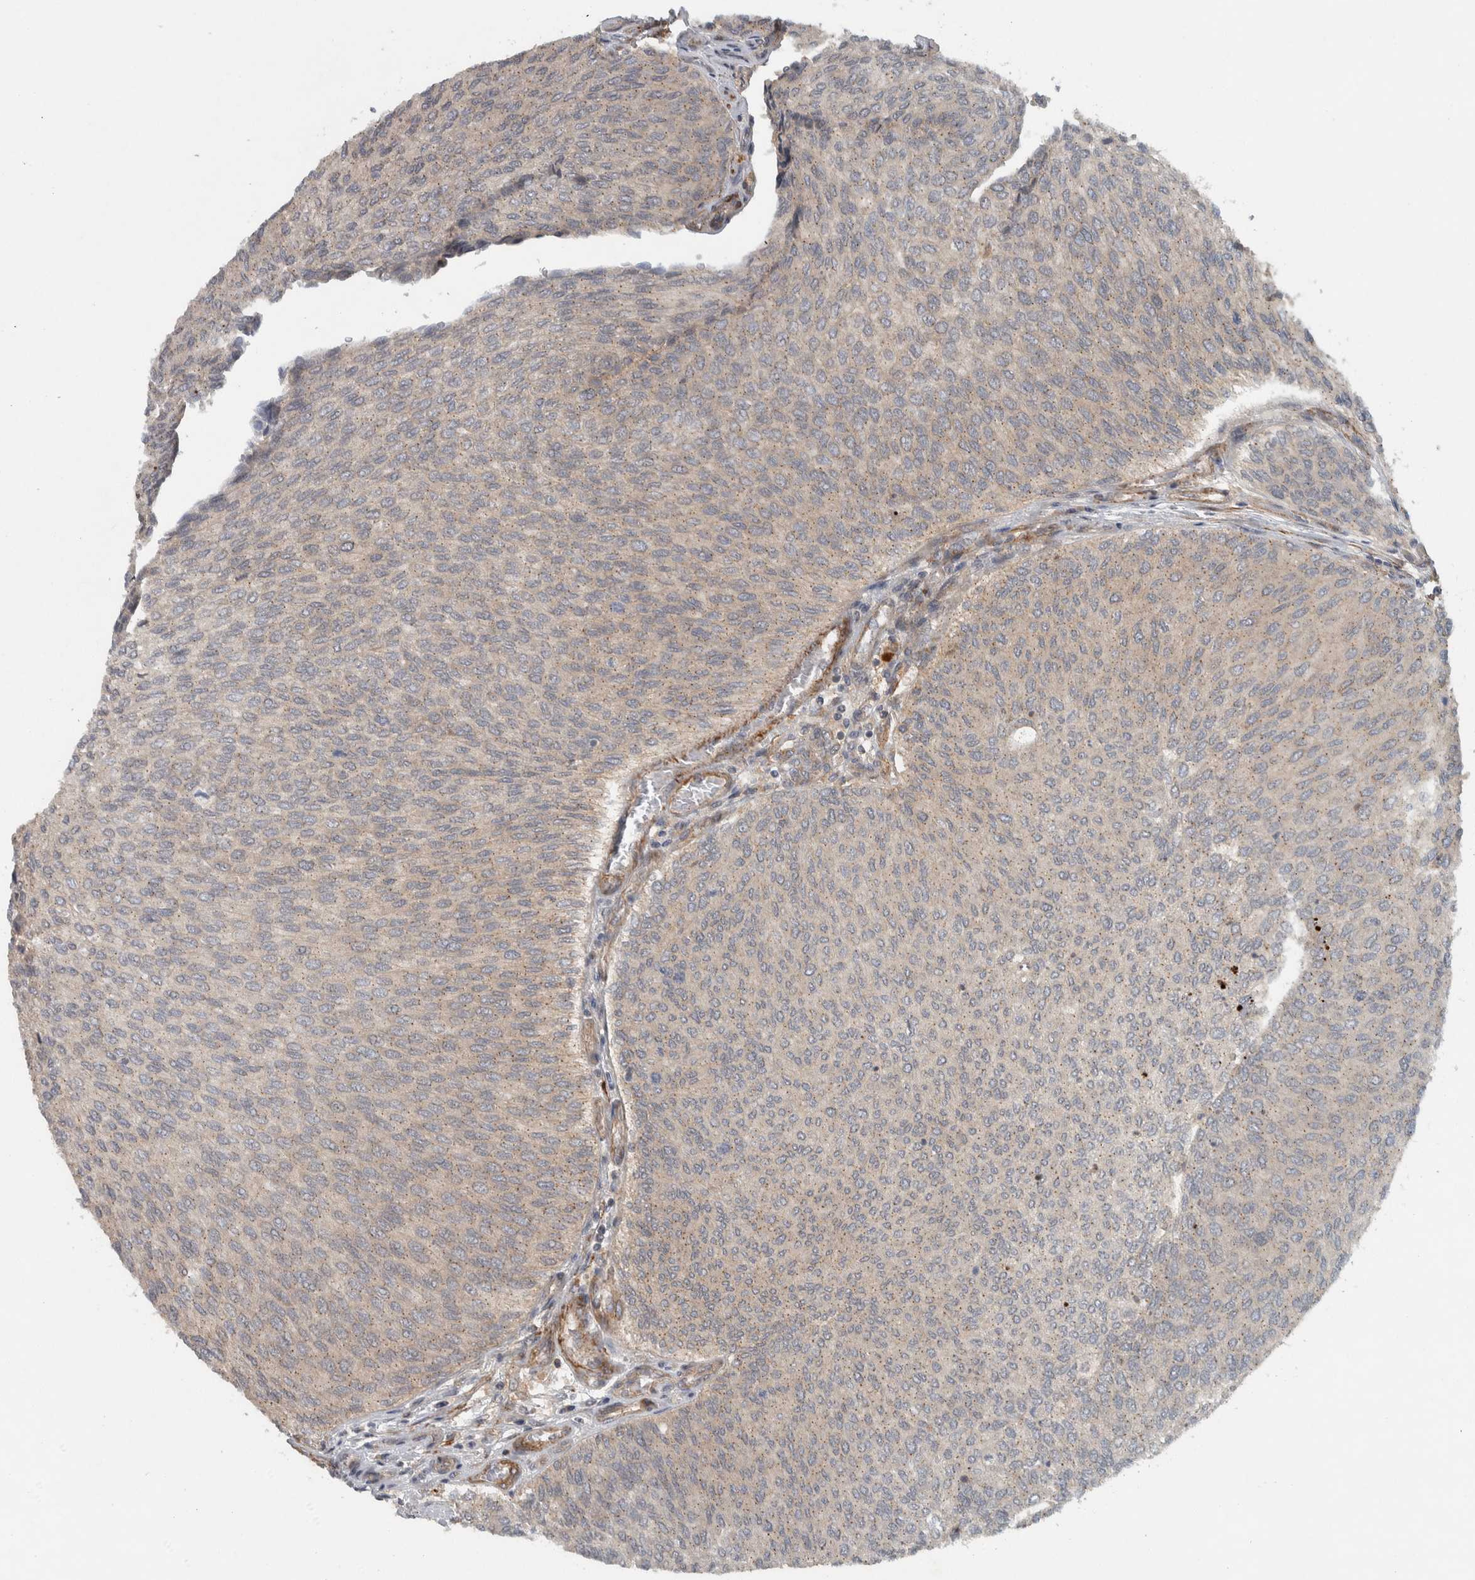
{"staining": {"intensity": "weak", "quantity": "<25%", "location": "cytoplasmic/membranous"}, "tissue": "urothelial cancer", "cell_type": "Tumor cells", "image_type": "cancer", "snomed": [{"axis": "morphology", "description": "Urothelial carcinoma, Low grade"}, {"axis": "topography", "description": "Urinary bladder"}], "caption": "Low-grade urothelial carcinoma stained for a protein using immunohistochemistry exhibits no positivity tumor cells.", "gene": "LBHD1", "patient": {"sex": "female", "age": 79}}